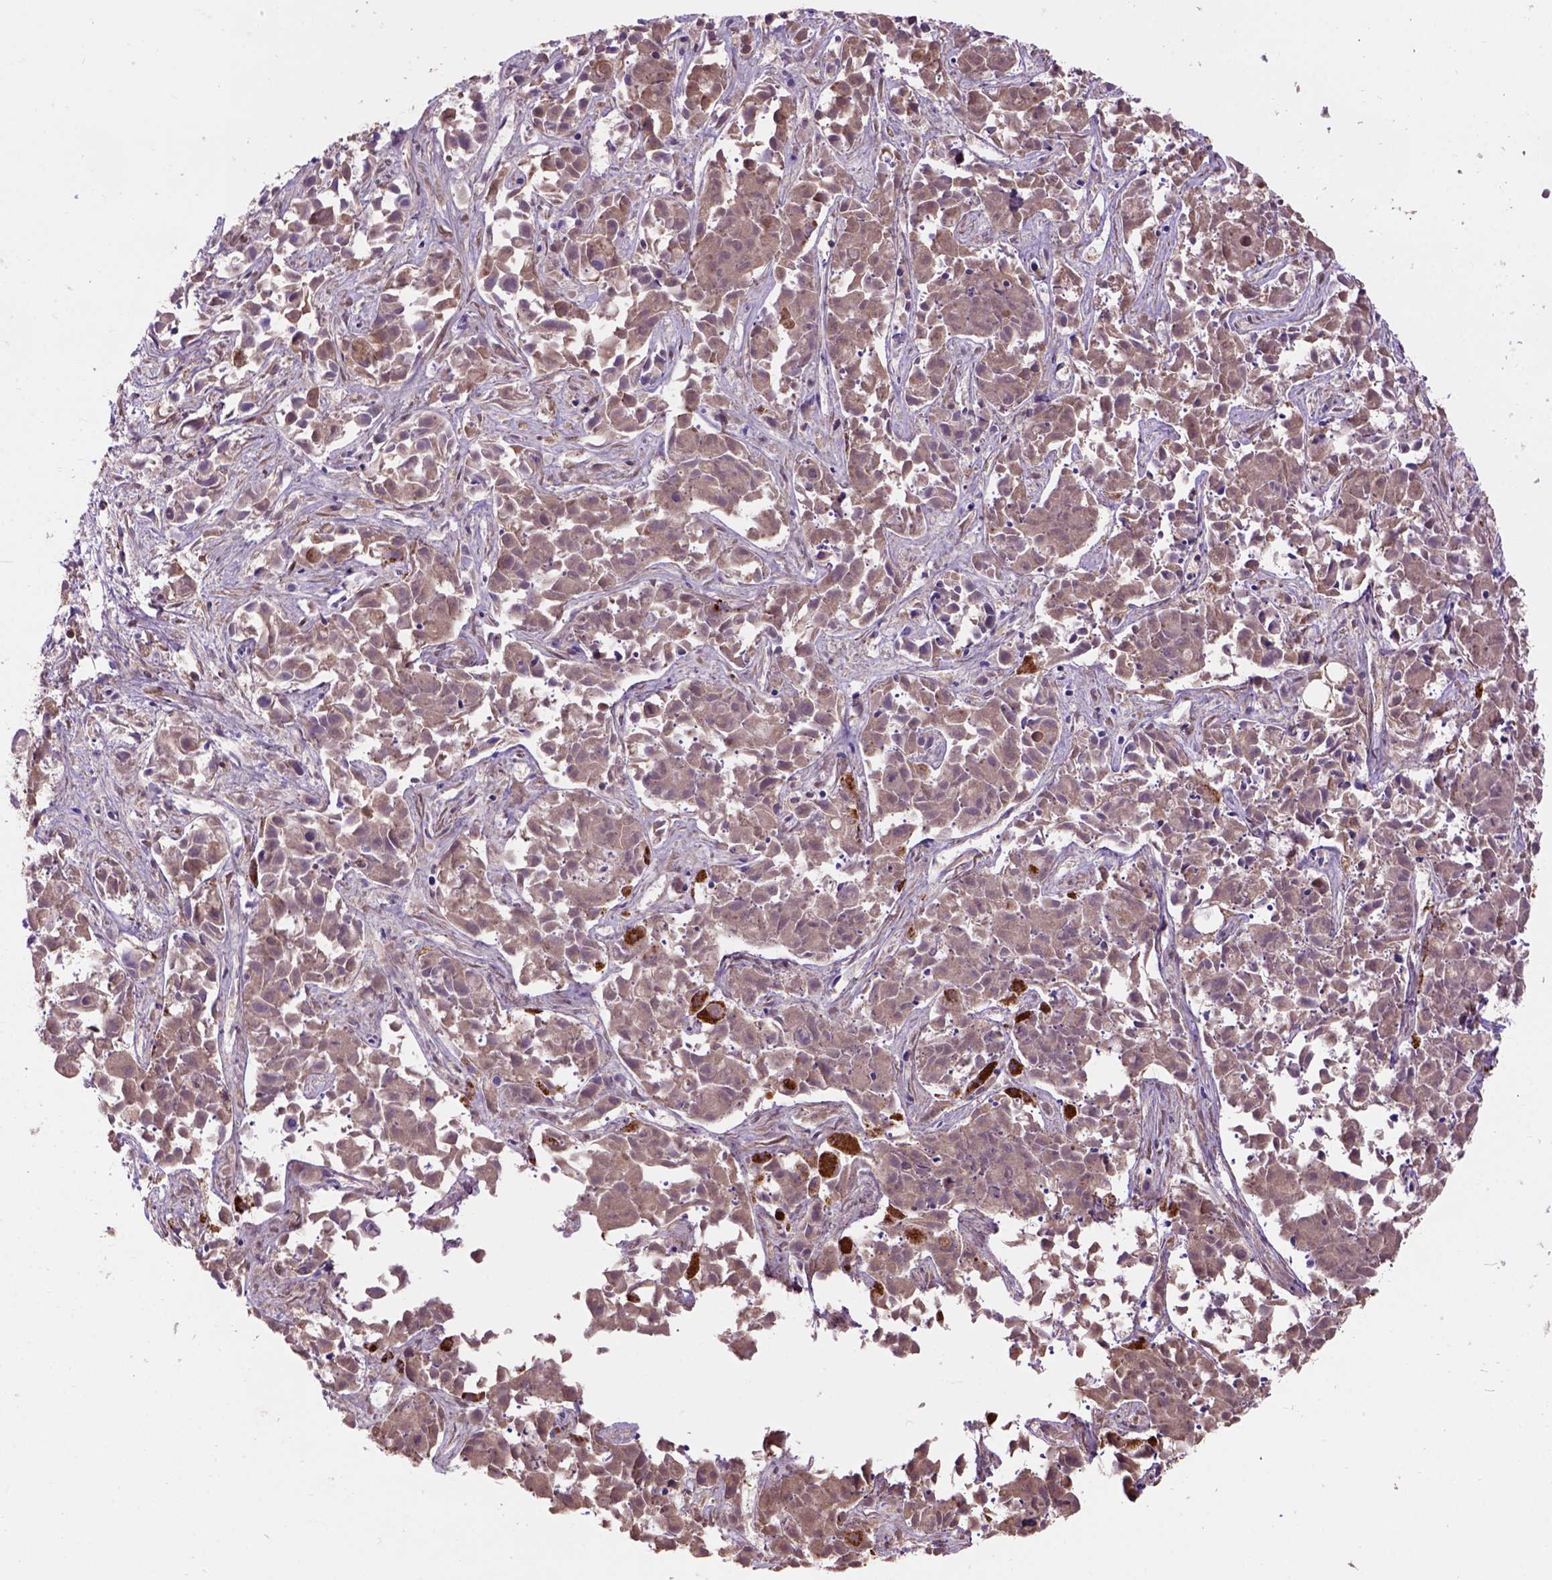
{"staining": {"intensity": "weak", "quantity": ">75%", "location": "cytoplasmic/membranous"}, "tissue": "liver cancer", "cell_type": "Tumor cells", "image_type": "cancer", "snomed": [{"axis": "morphology", "description": "Cholangiocarcinoma"}, {"axis": "topography", "description": "Liver"}], "caption": "A brown stain shows weak cytoplasmic/membranous expression of a protein in liver cancer (cholangiocarcinoma) tumor cells. Ihc stains the protein of interest in brown and the nuclei are stained blue.", "gene": "L2HGDH", "patient": {"sex": "female", "age": 81}}